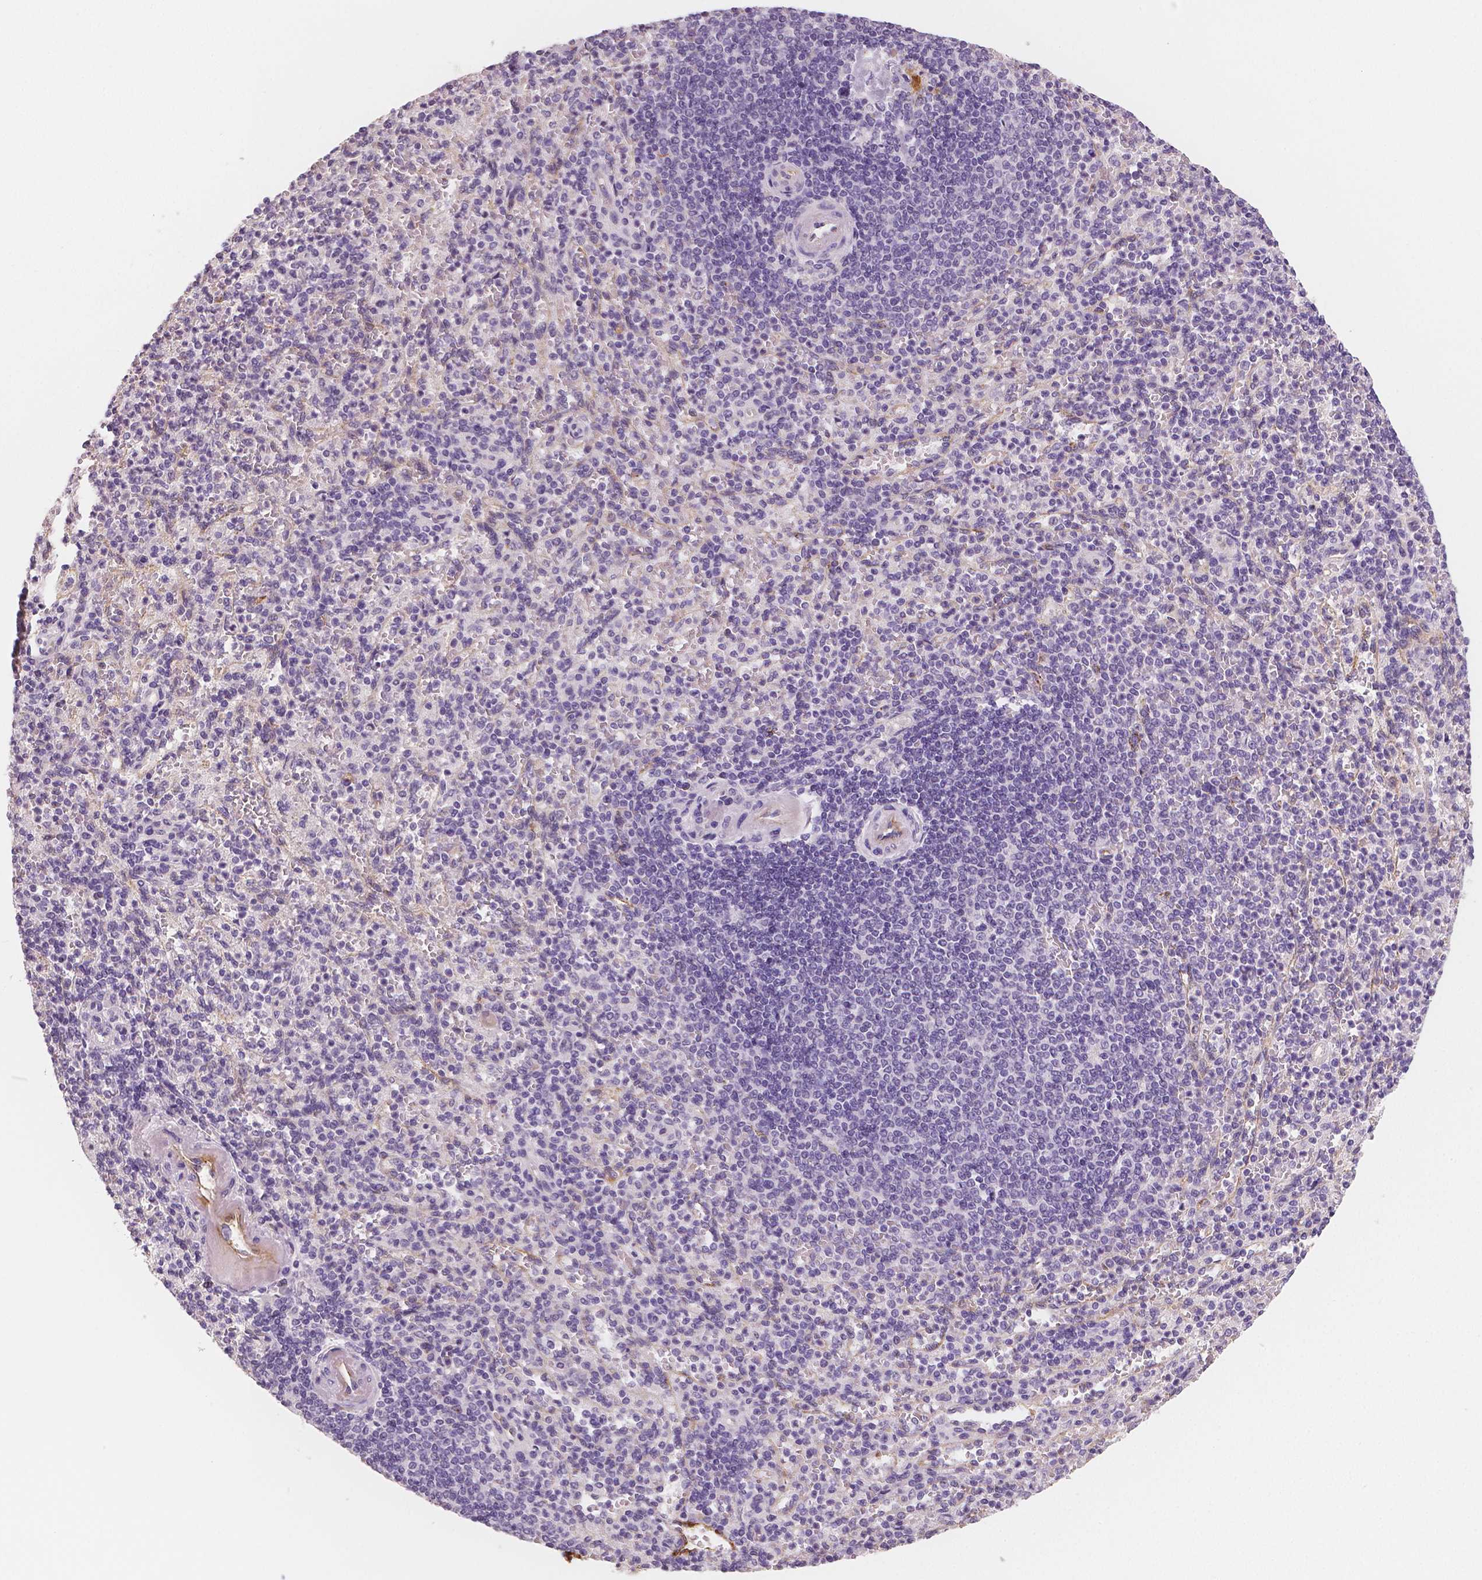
{"staining": {"intensity": "negative", "quantity": "none", "location": "none"}, "tissue": "spleen", "cell_type": "Cells in red pulp", "image_type": "normal", "snomed": [{"axis": "morphology", "description": "Normal tissue, NOS"}, {"axis": "topography", "description": "Spleen"}], "caption": "This image is of benign spleen stained with immunohistochemistry (IHC) to label a protein in brown with the nuclei are counter-stained blue. There is no expression in cells in red pulp. (Stains: DAB (3,3'-diaminobenzidine) IHC with hematoxylin counter stain, Microscopy: brightfield microscopy at high magnification).", "gene": "TSPAN7", "patient": {"sex": "female", "age": 74}}